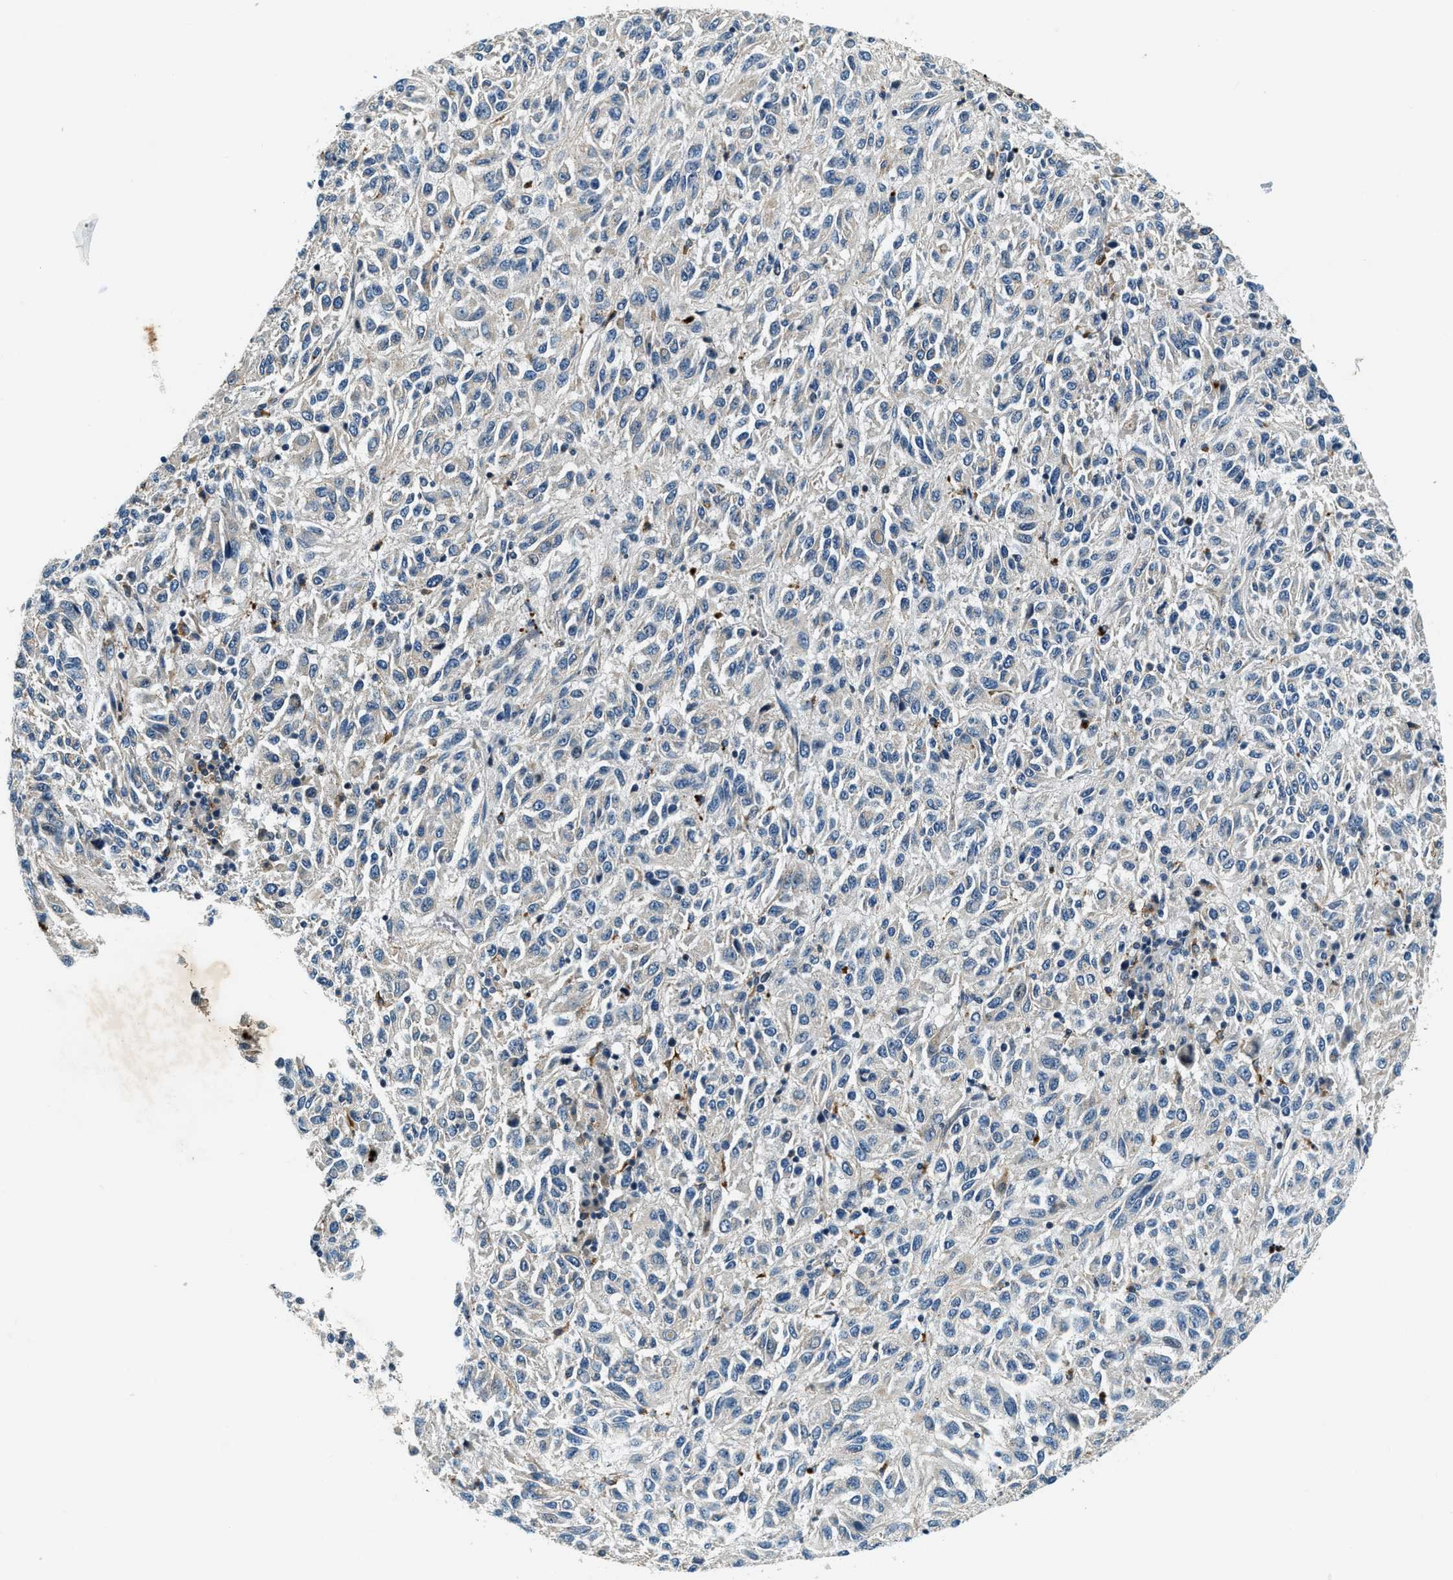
{"staining": {"intensity": "negative", "quantity": "none", "location": "none"}, "tissue": "melanoma", "cell_type": "Tumor cells", "image_type": "cancer", "snomed": [{"axis": "morphology", "description": "Malignant melanoma, Metastatic site"}, {"axis": "topography", "description": "Lung"}], "caption": "Malignant melanoma (metastatic site) stained for a protein using IHC displays no expression tumor cells.", "gene": "C2orf66", "patient": {"sex": "male", "age": 64}}